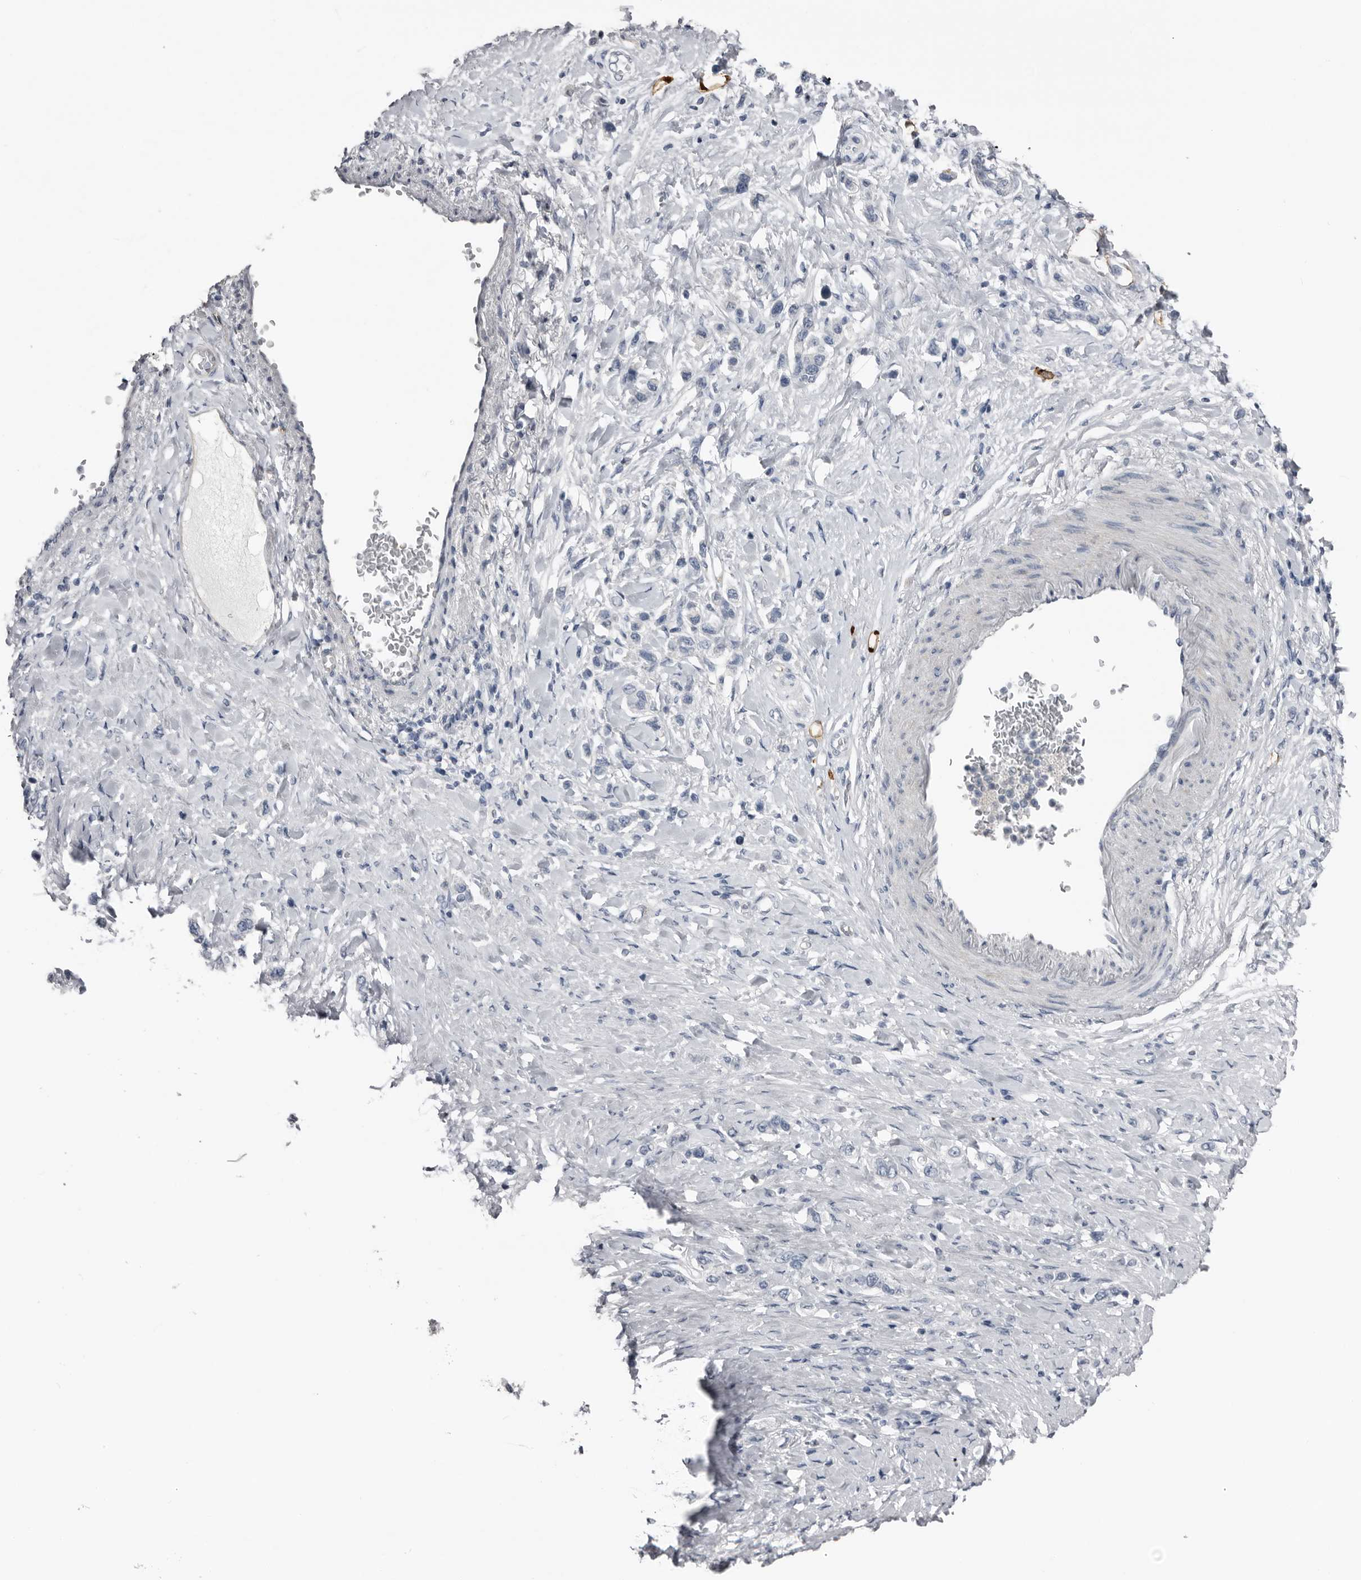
{"staining": {"intensity": "negative", "quantity": "none", "location": "none"}, "tissue": "stomach cancer", "cell_type": "Tumor cells", "image_type": "cancer", "snomed": [{"axis": "morphology", "description": "Adenocarcinoma, NOS"}, {"axis": "topography", "description": "Stomach"}], "caption": "High magnification brightfield microscopy of stomach cancer (adenocarcinoma) stained with DAB (brown) and counterstained with hematoxylin (blue): tumor cells show no significant expression.", "gene": "FABP7", "patient": {"sex": "female", "age": 65}}